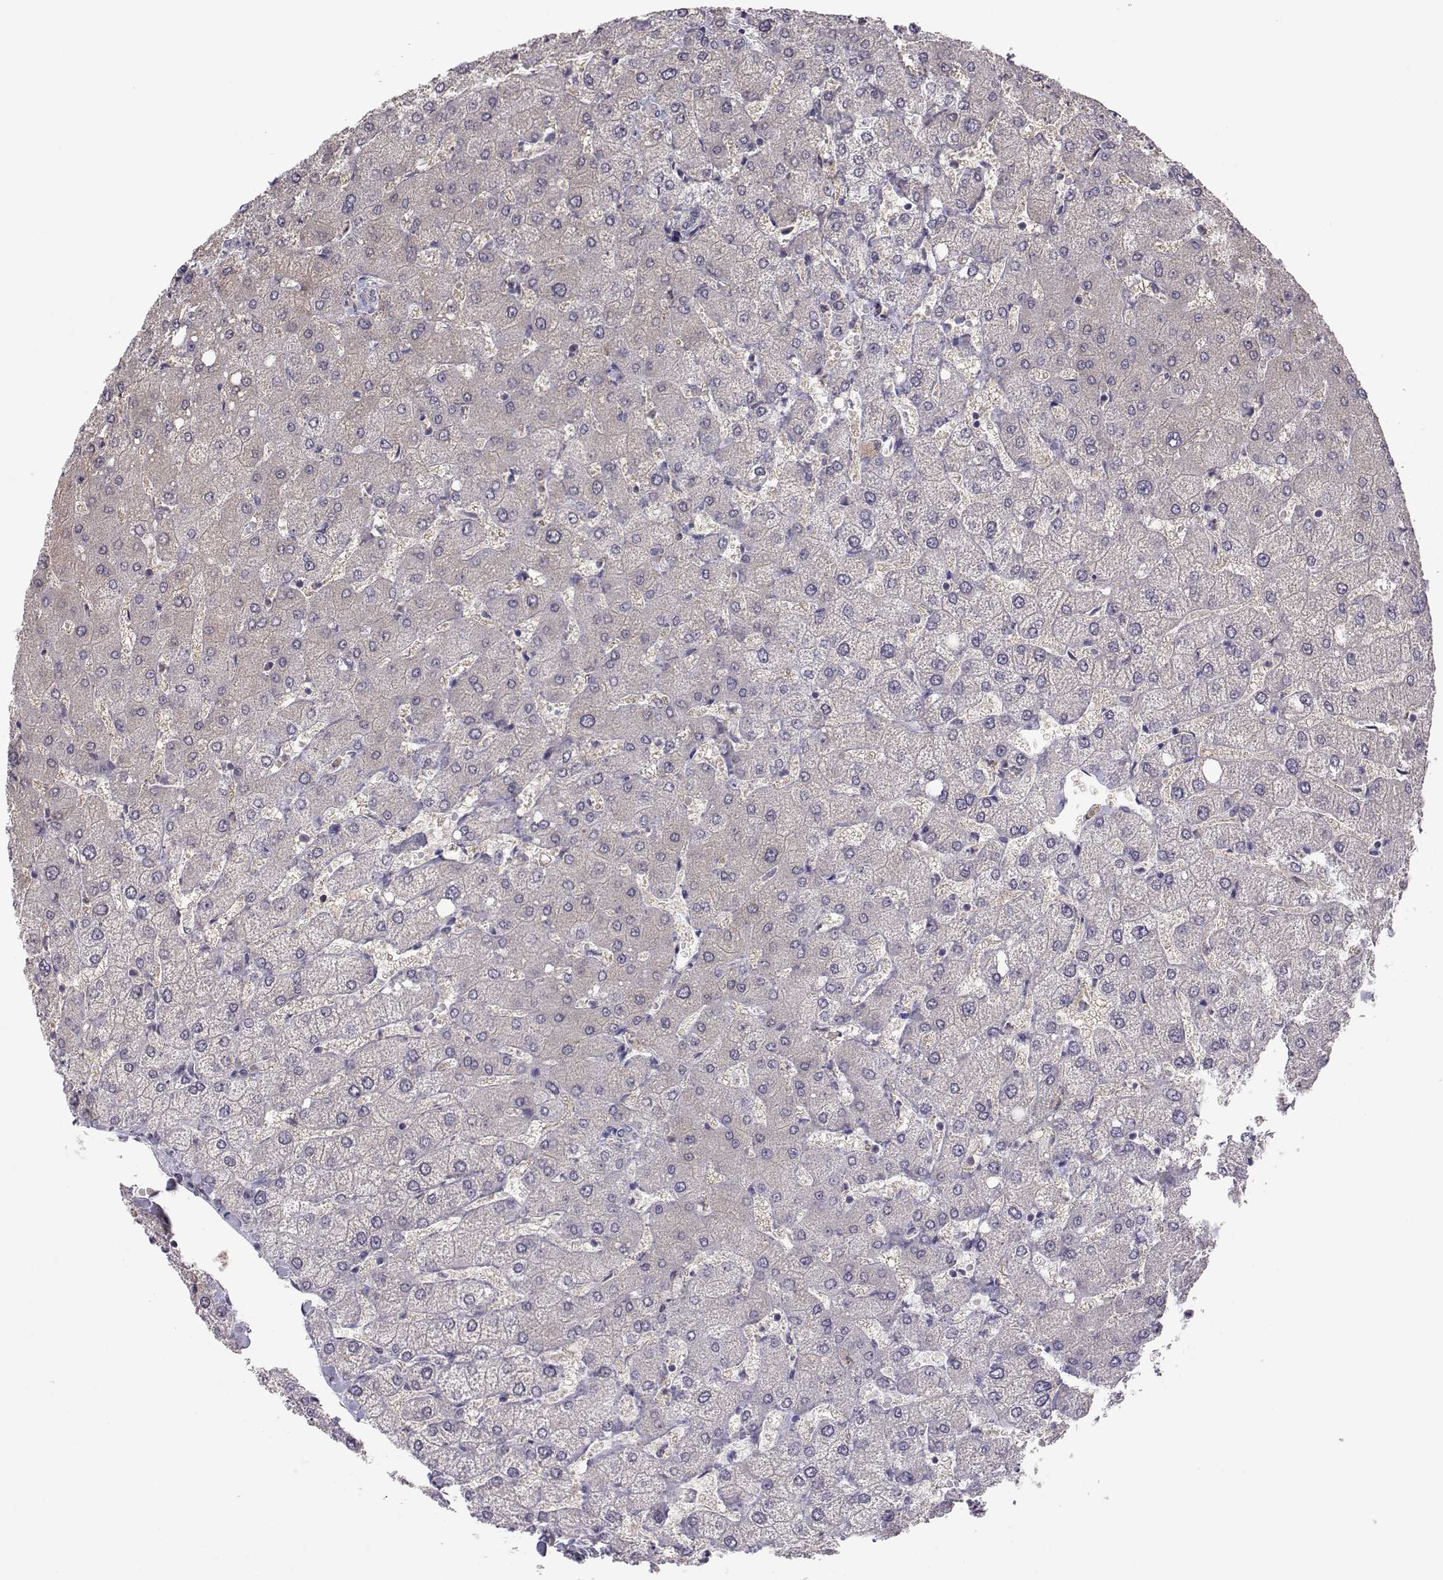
{"staining": {"intensity": "negative", "quantity": "none", "location": "none"}, "tissue": "liver", "cell_type": "Cholangiocytes", "image_type": "normal", "snomed": [{"axis": "morphology", "description": "Normal tissue, NOS"}, {"axis": "topography", "description": "Liver"}], "caption": "Human liver stained for a protein using immunohistochemistry displays no expression in cholangiocytes.", "gene": "NCAM2", "patient": {"sex": "female", "age": 54}}